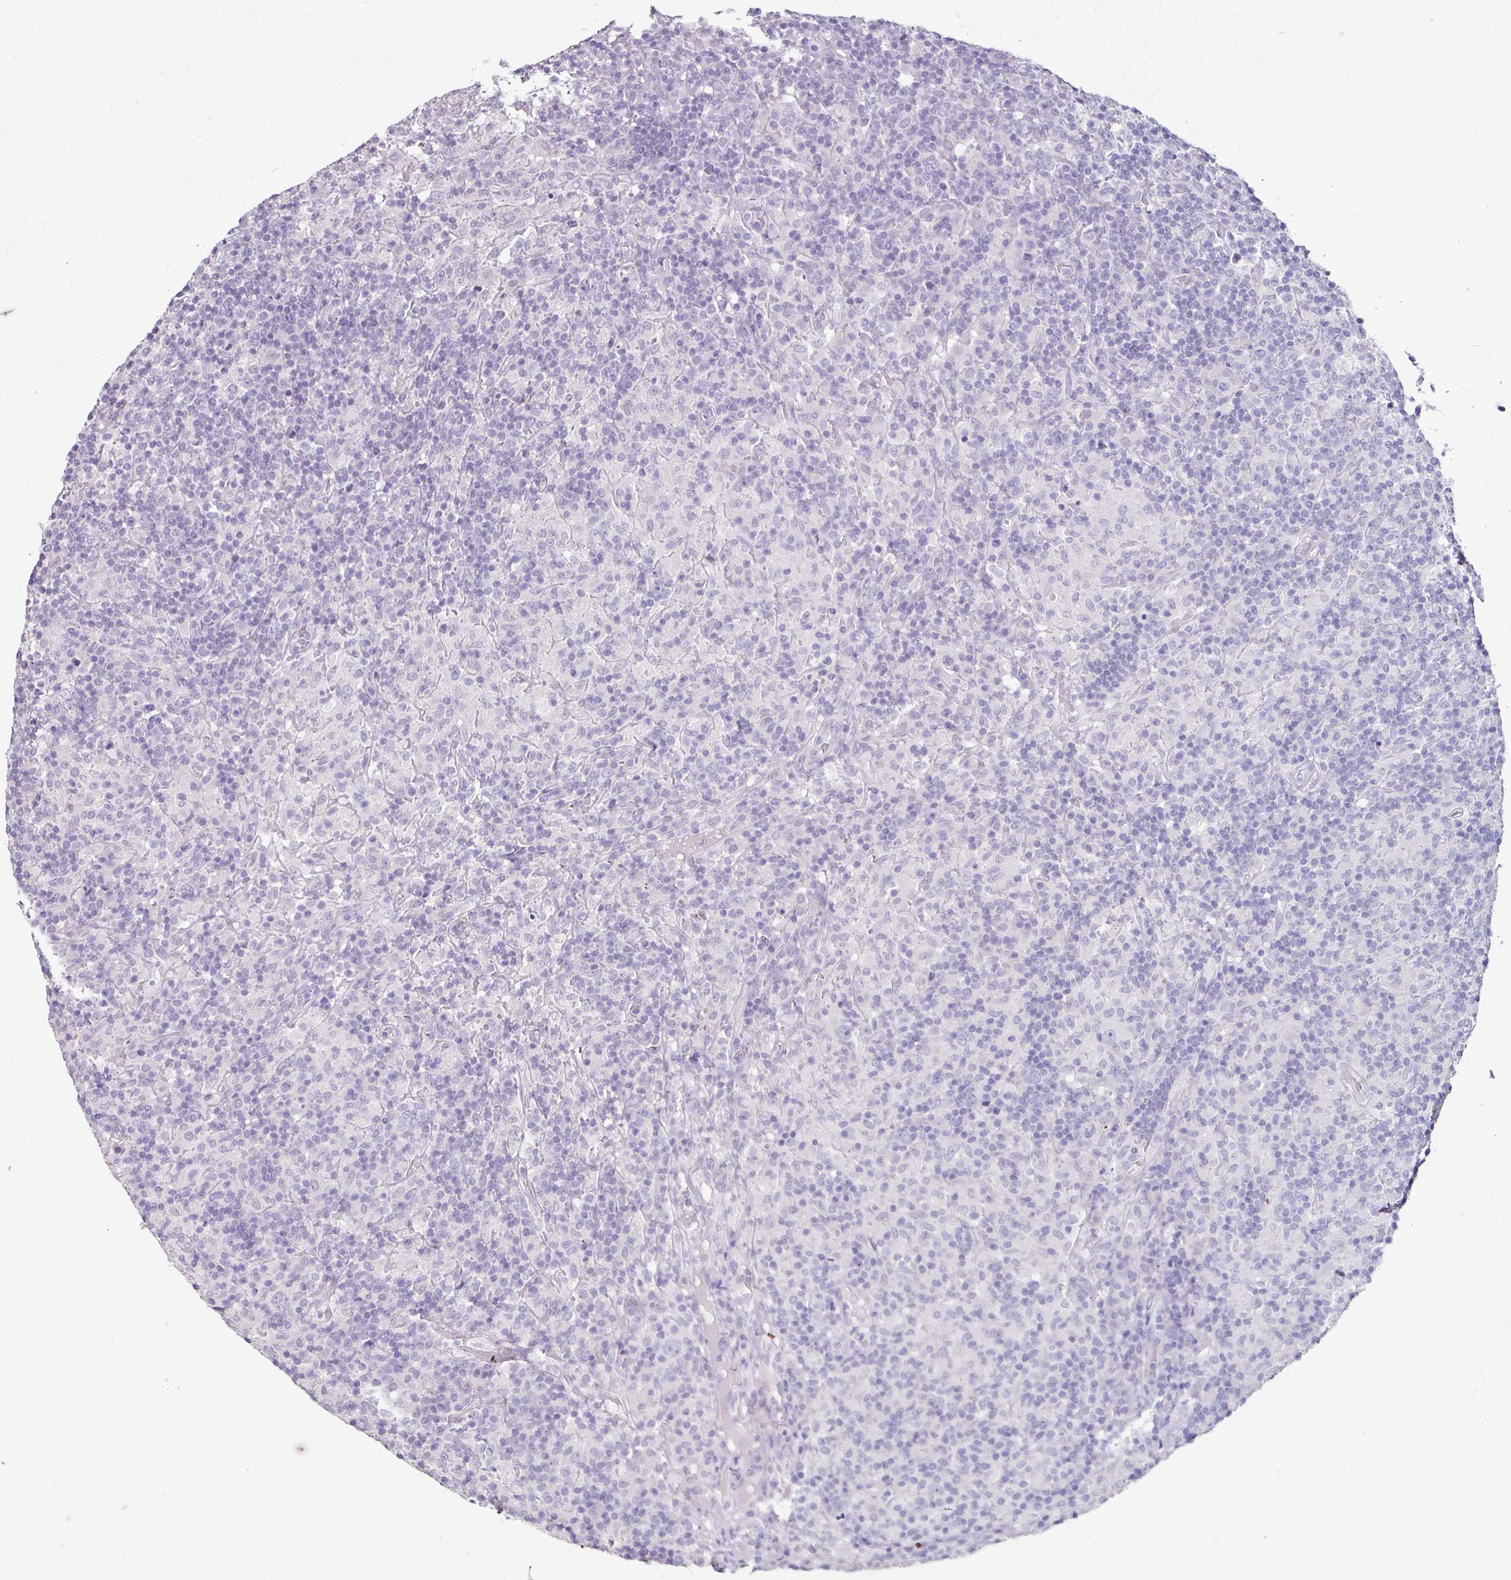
{"staining": {"intensity": "negative", "quantity": "none", "location": "none"}, "tissue": "lymphoma", "cell_type": "Tumor cells", "image_type": "cancer", "snomed": [{"axis": "morphology", "description": "Hodgkin's disease, NOS"}, {"axis": "topography", "description": "Lymph node"}], "caption": "The photomicrograph demonstrates no staining of tumor cells in Hodgkin's disease.", "gene": "GLP2R", "patient": {"sex": "male", "age": 70}}